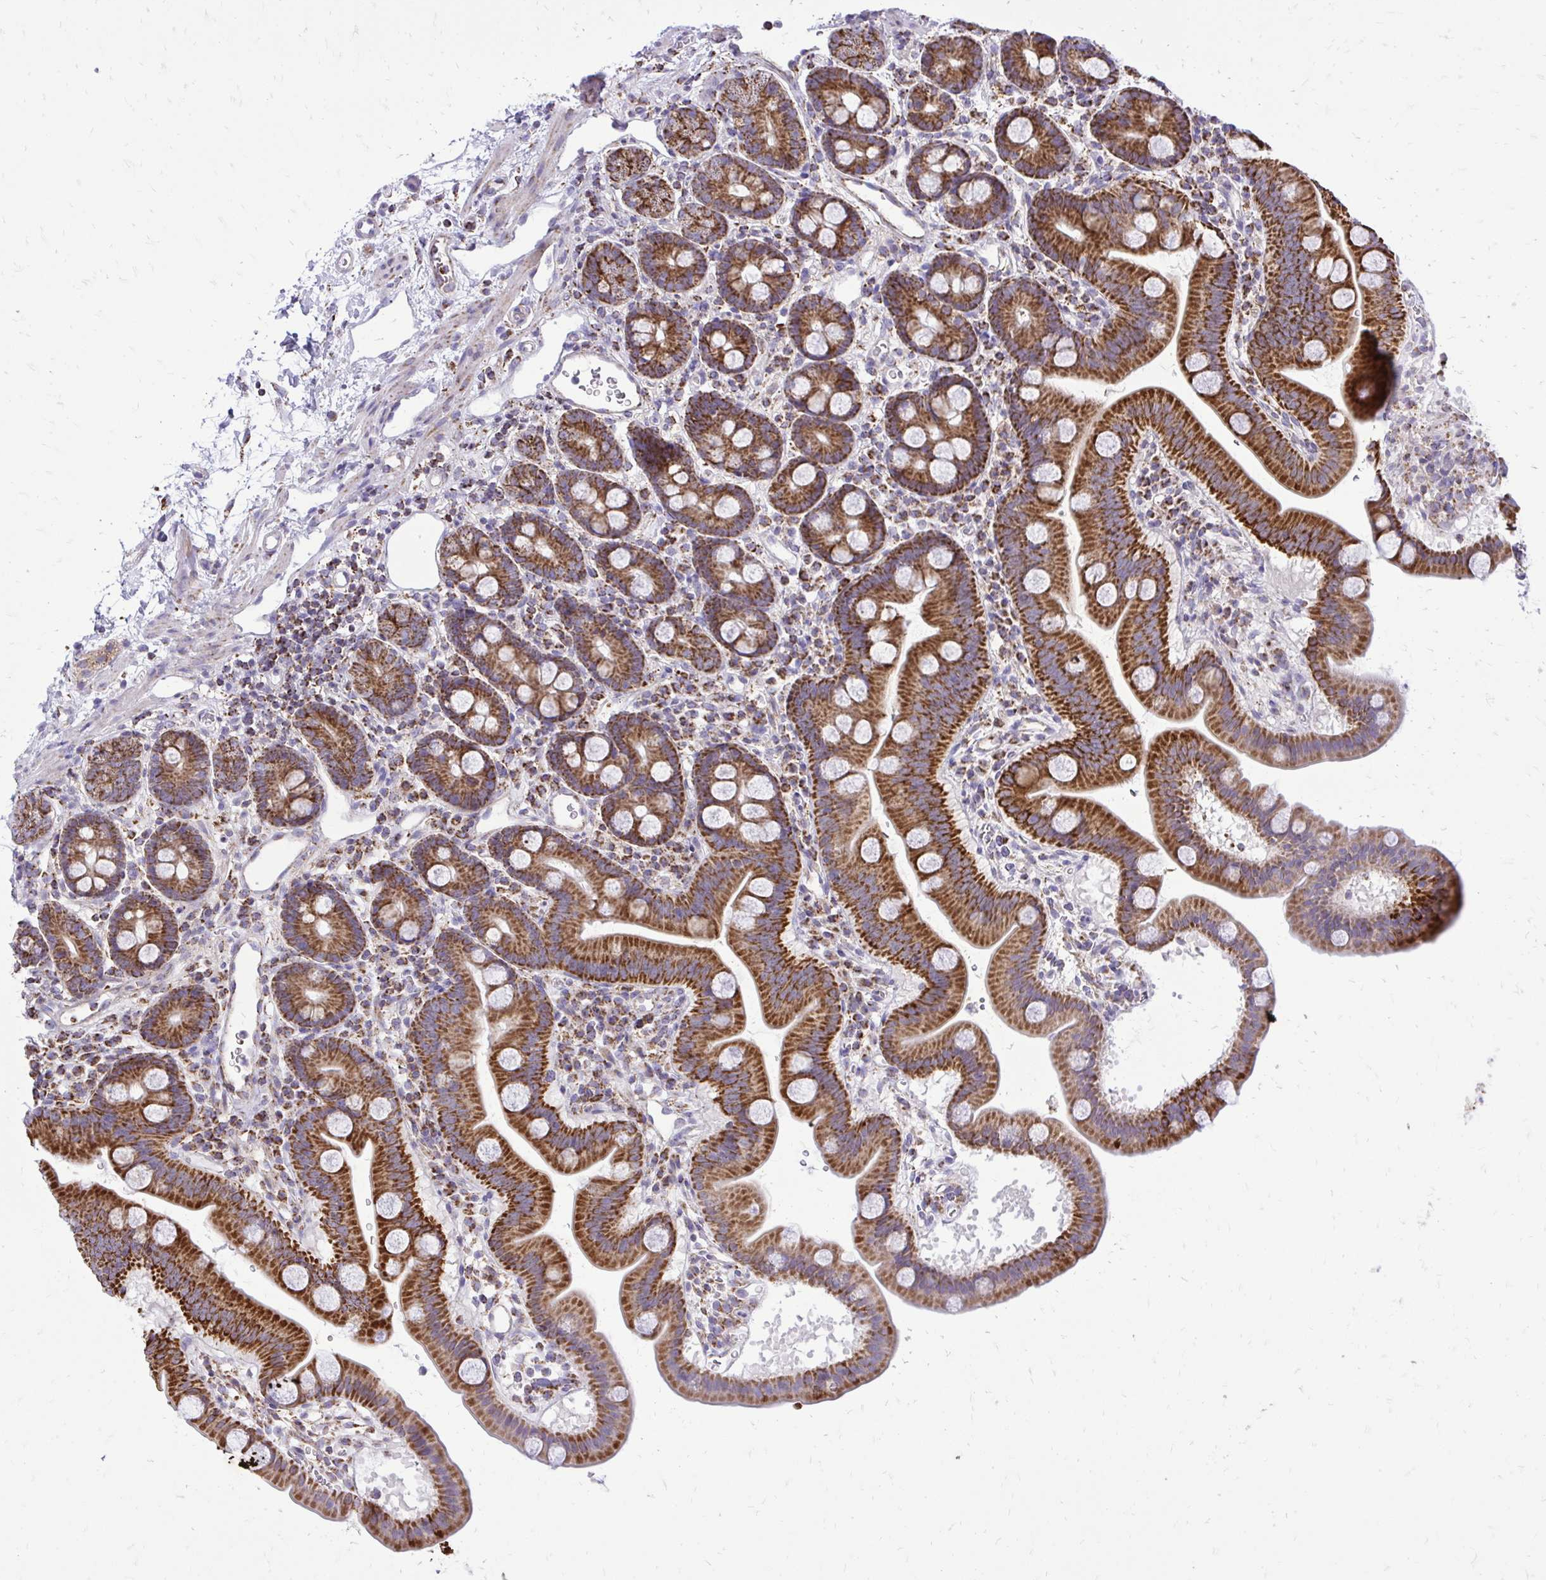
{"staining": {"intensity": "strong", "quantity": ">75%", "location": "cytoplasmic/membranous"}, "tissue": "duodenum", "cell_type": "Glandular cells", "image_type": "normal", "snomed": [{"axis": "morphology", "description": "Normal tissue, NOS"}, {"axis": "topography", "description": "Duodenum"}], "caption": "Human duodenum stained with a protein marker exhibits strong staining in glandular cells.", "gene": "SPTBN2", "patient": {"sex": "male", "age": 59}}